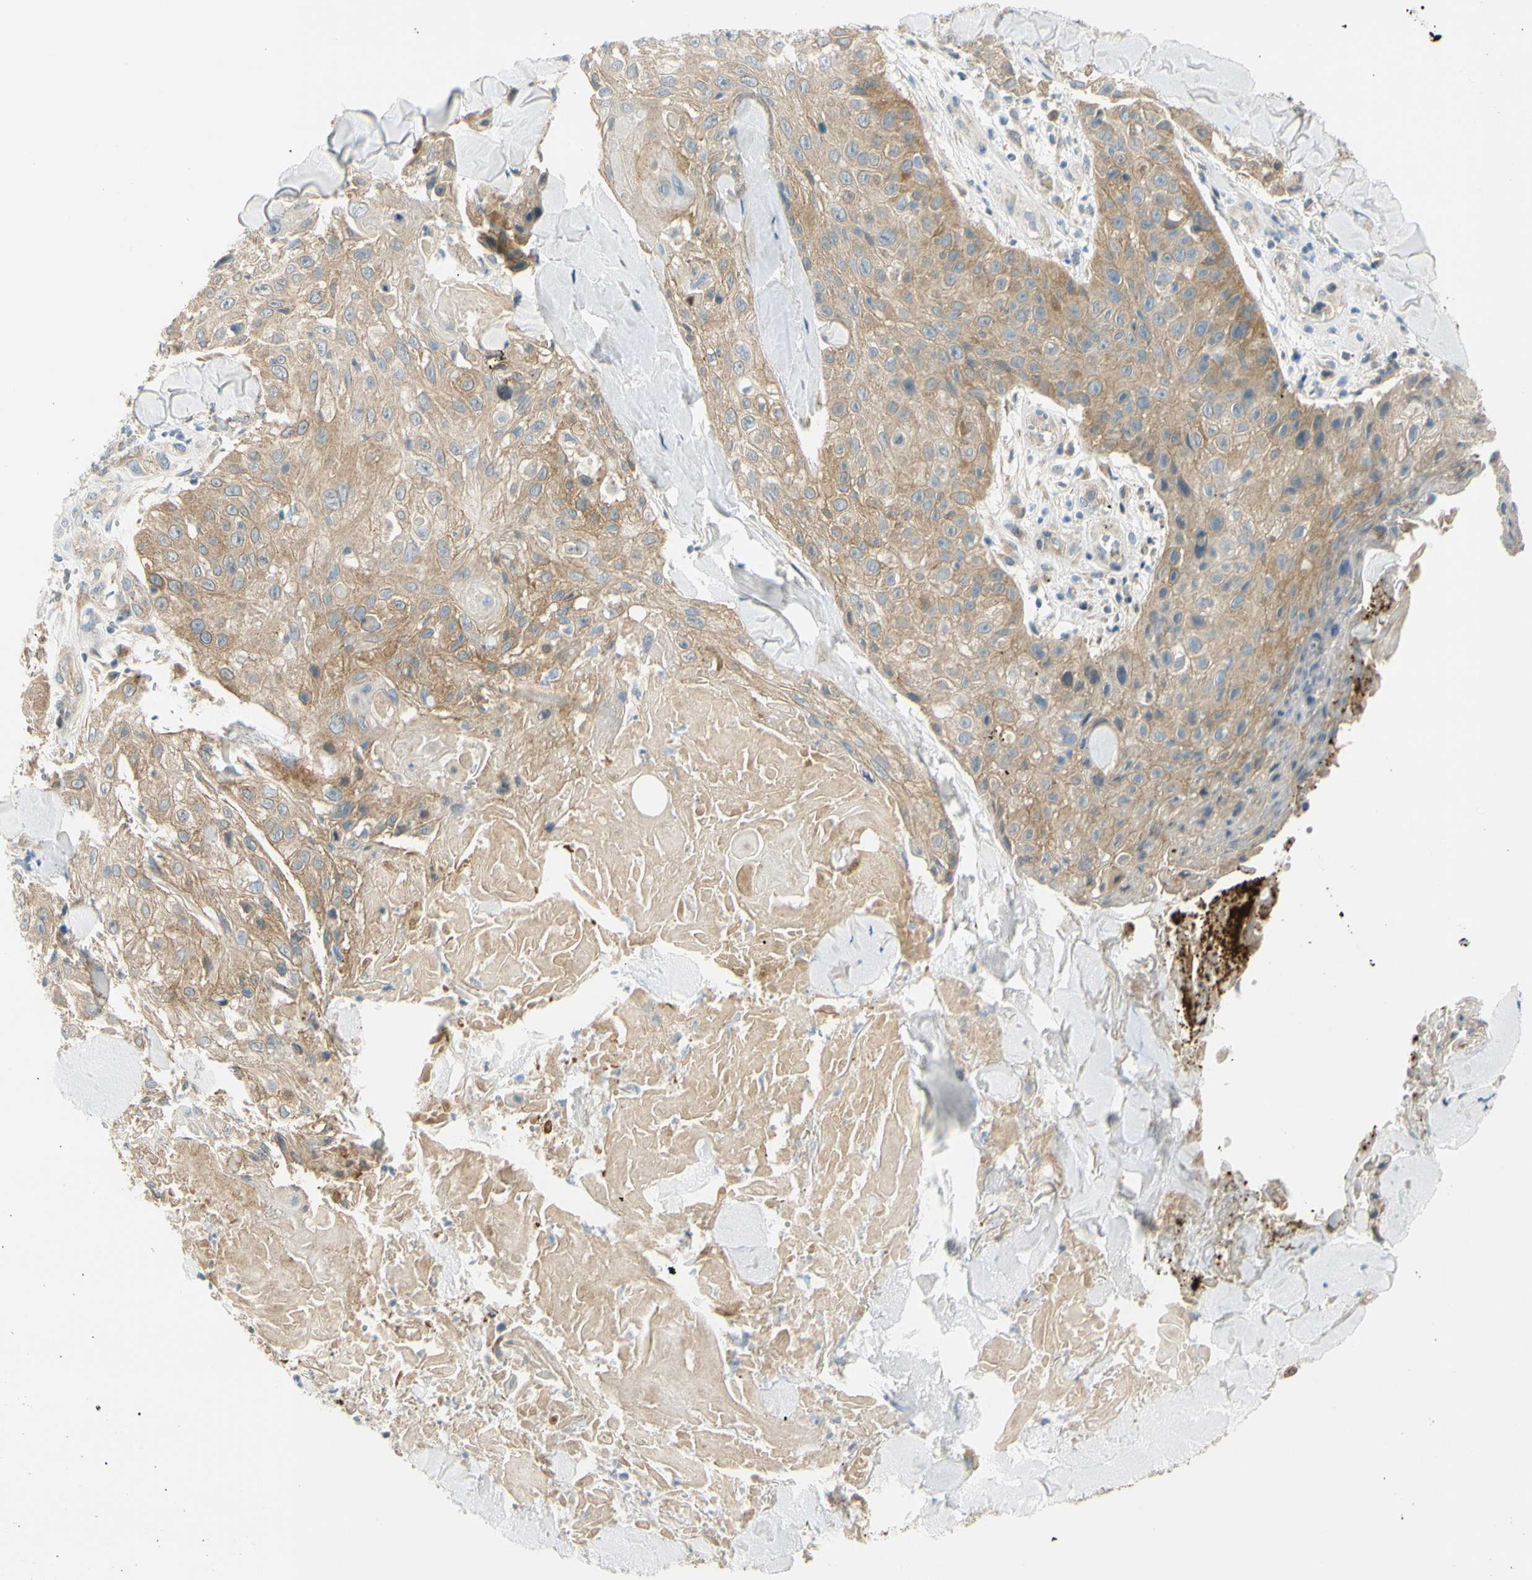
{"staining": {"intensity": "weak", "quantity": ">75%", "location": "cytoplasmic/membranous"}, "tissue": "skin cancer", "cell_type": "Tumor cells", "image_type": "cancer", "snomed": [{"axis": "morphology", "description": "Squamous cell carcinoma, NOS"}, {"axis": "topography", "description": "Skin"}], "caption": "The photomicrograph exhibits staining of squamous cell carcinoma (skin), revealing weak cytoplasmic/membranous protein positivity (brown color) within tumor cells. (DAB (3,3'-diaminobenzidine) = brown stain, brightfield microscopy at high magnification).", "gene": "FHL2", "patient": {"sex": "male", "age": 86}}